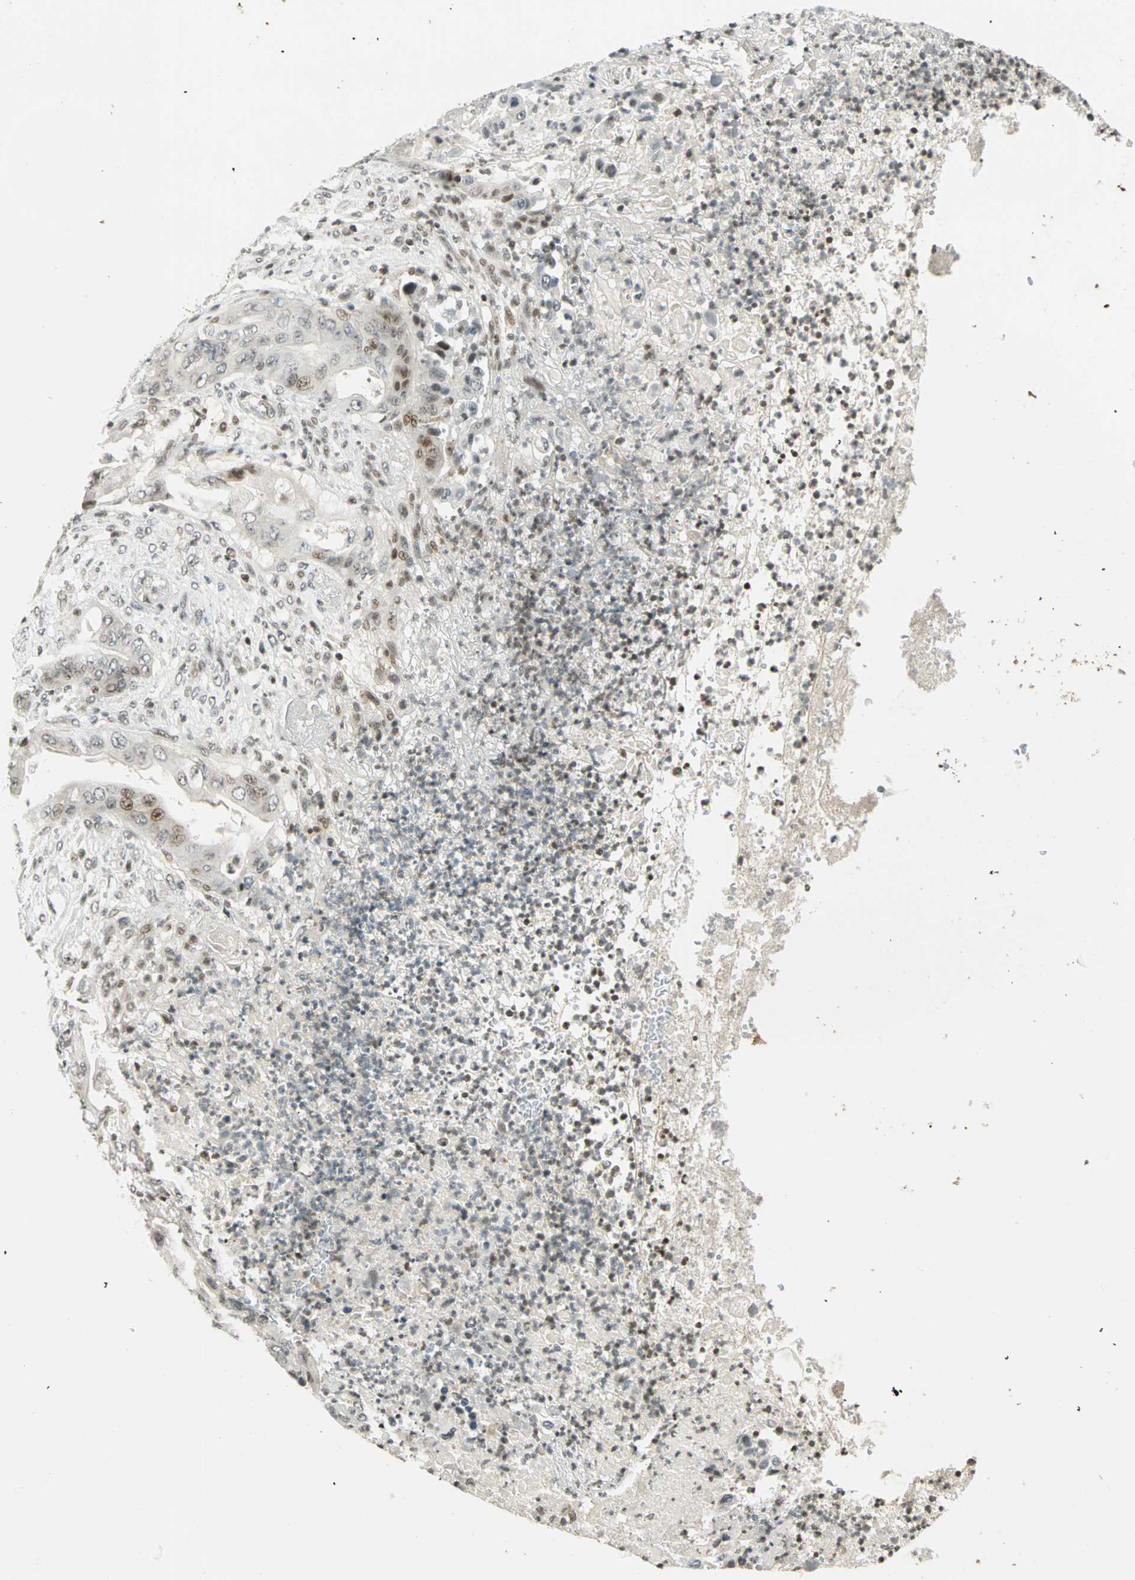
{"staining": {"intensity": "weak", "quantity": "<25%", "location": "nuclear"}, "tissue": "stomach cancer", "cell_type": "Tumor cells", "image_type": "cancer", "snomed": [{"axis": "morphology", "description": "Adenocarcinoma, NOS"}, {"axis": "topography", "description": "Stomach"}], "caption": "Human stomach cancer (adenocarcinoma) stained for a protein using IHC displays no expression in tumor cells.", "gene": "SMAD3", "patient": {"sex": "female", "age": 73}}